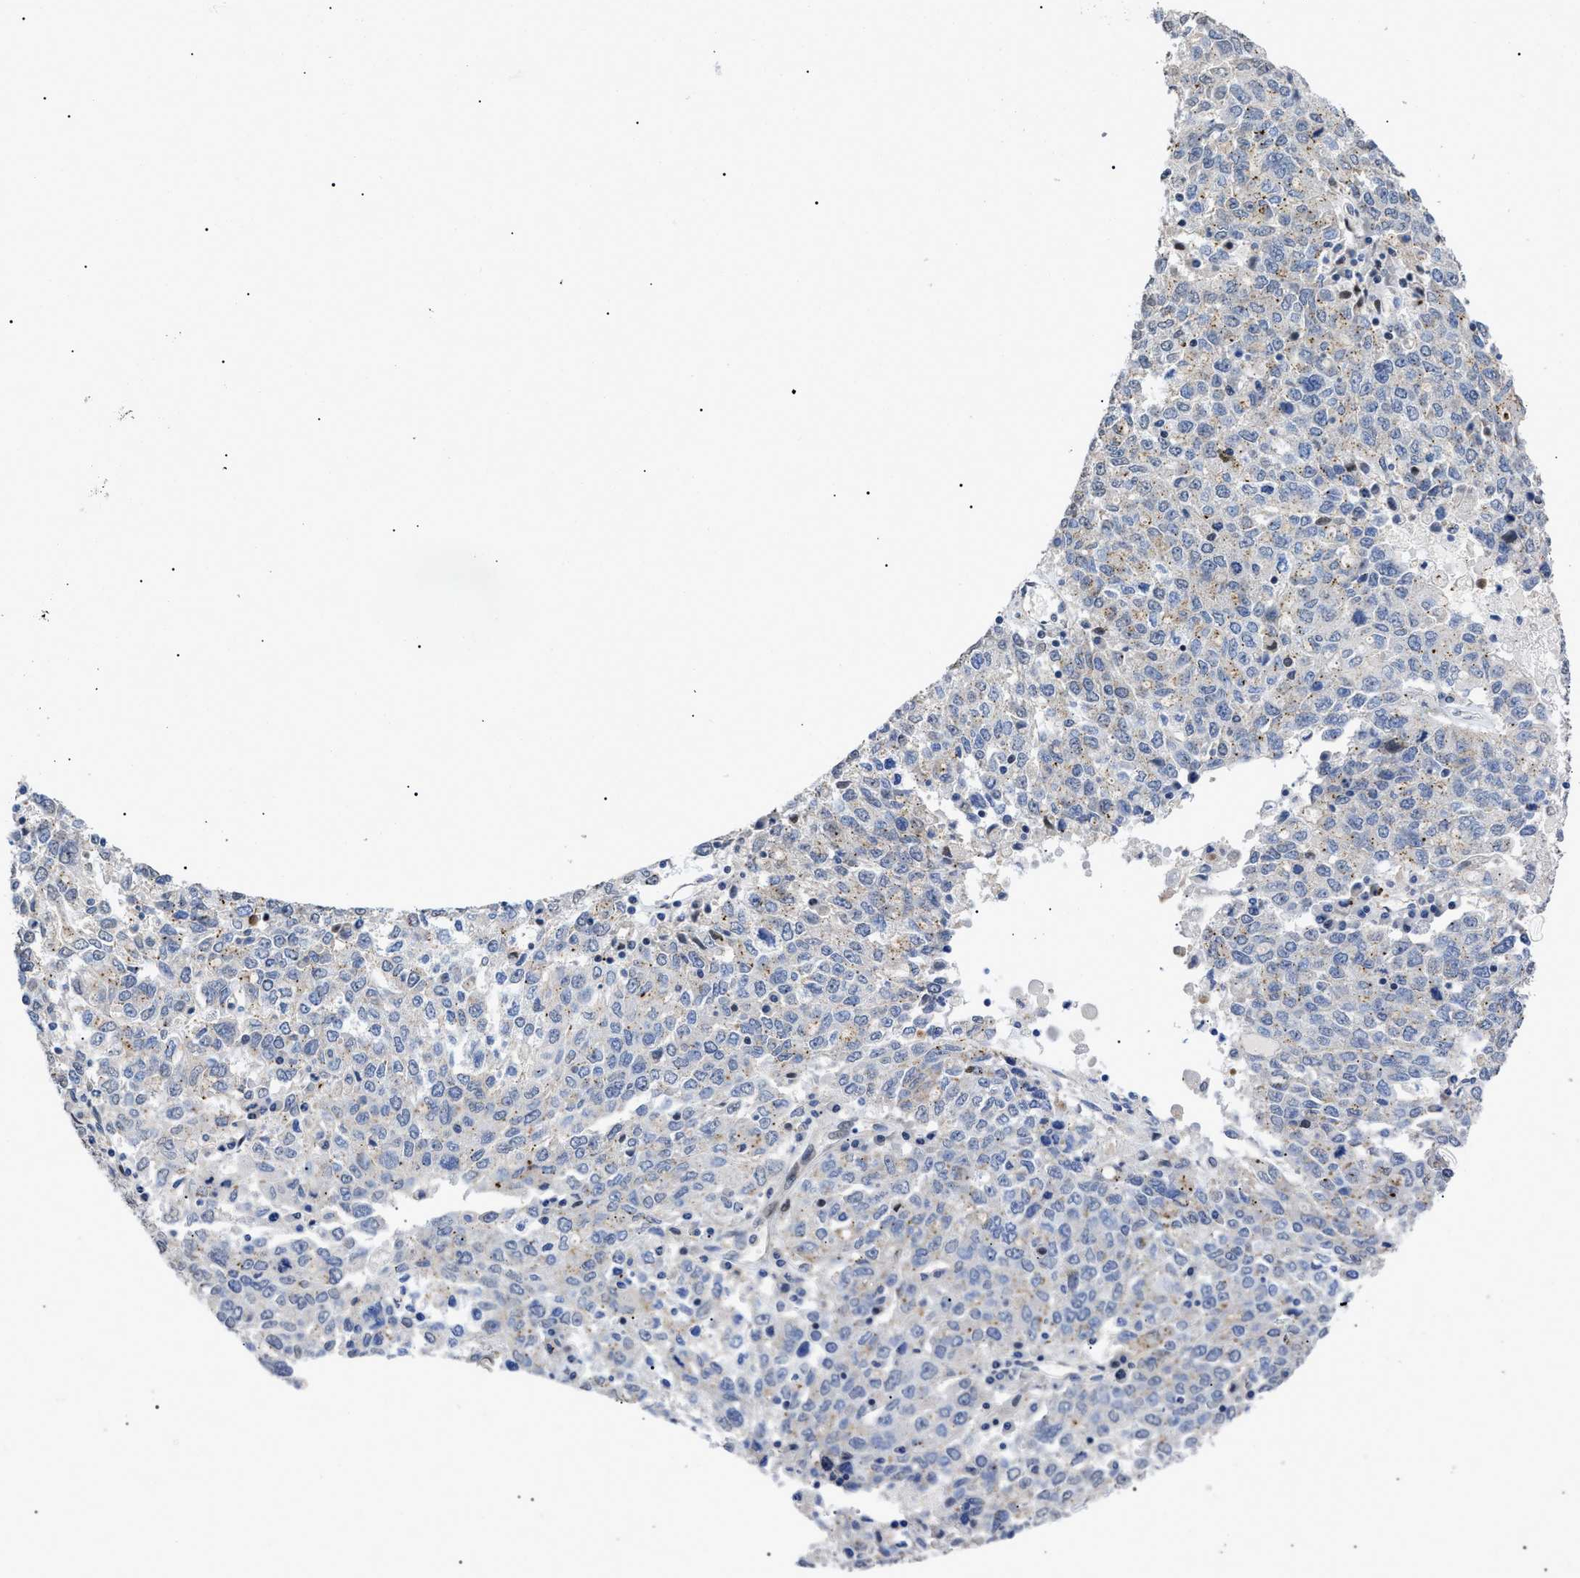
{"staining": {"intensity": "negative", "quantity": "none", "location": "none"}, "tissue": "ovarian cancer", "cell_type": "Tumor cells", "image_type": "cancer", "snomed": [{"axis": "morphology", "description": "Carcinoma, endometroid"}, {"axis": "topography", "description": "Ovary"}], "caption": "Immunohistochemical staining of human ovarian cancer (endometroid carcinoma) displays no significant staining in tumor cells.", "gene": "SFXN5", "patient": {"sex": "female", "age": 62}}